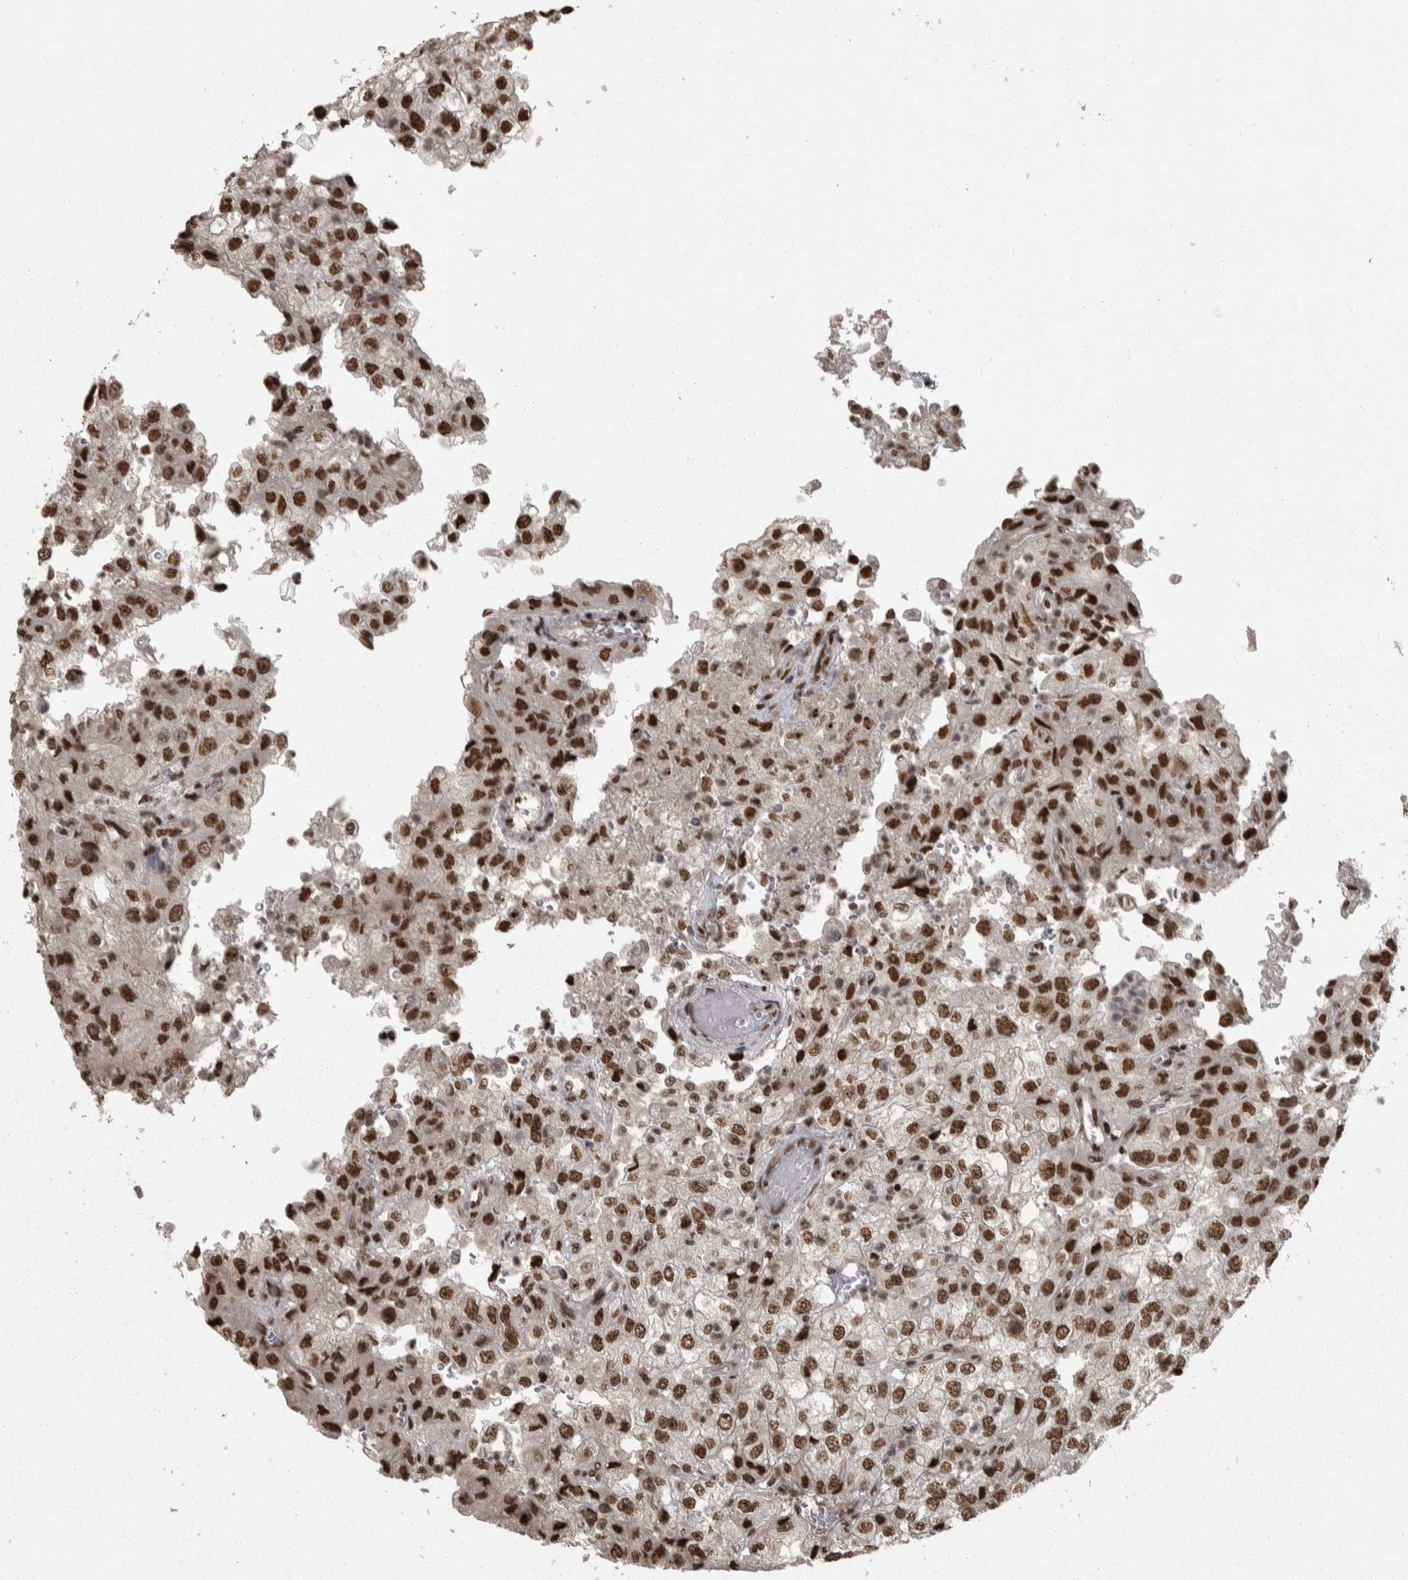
{"staining": {"intensity": "strong", "quantity": ">75%", "location": "nuclear"}, "tissue": "renal cancer", "cell_type": "Tumor cells", "image_type": "cancer", "snomed": [{"axis": "morphology", "description": "Adenocarcinoma, NOS"}, {"axis": "topography", "description": "Kidney"}], "caption": "Renal cancer stained with IHC shows strong nuclear positivity in about >75% of tumor cells. (DAB IHC with brightfield microscopy, high magnification).", "gene": "ZFHX4", "patient": {"sex": "female", "age": 54}}